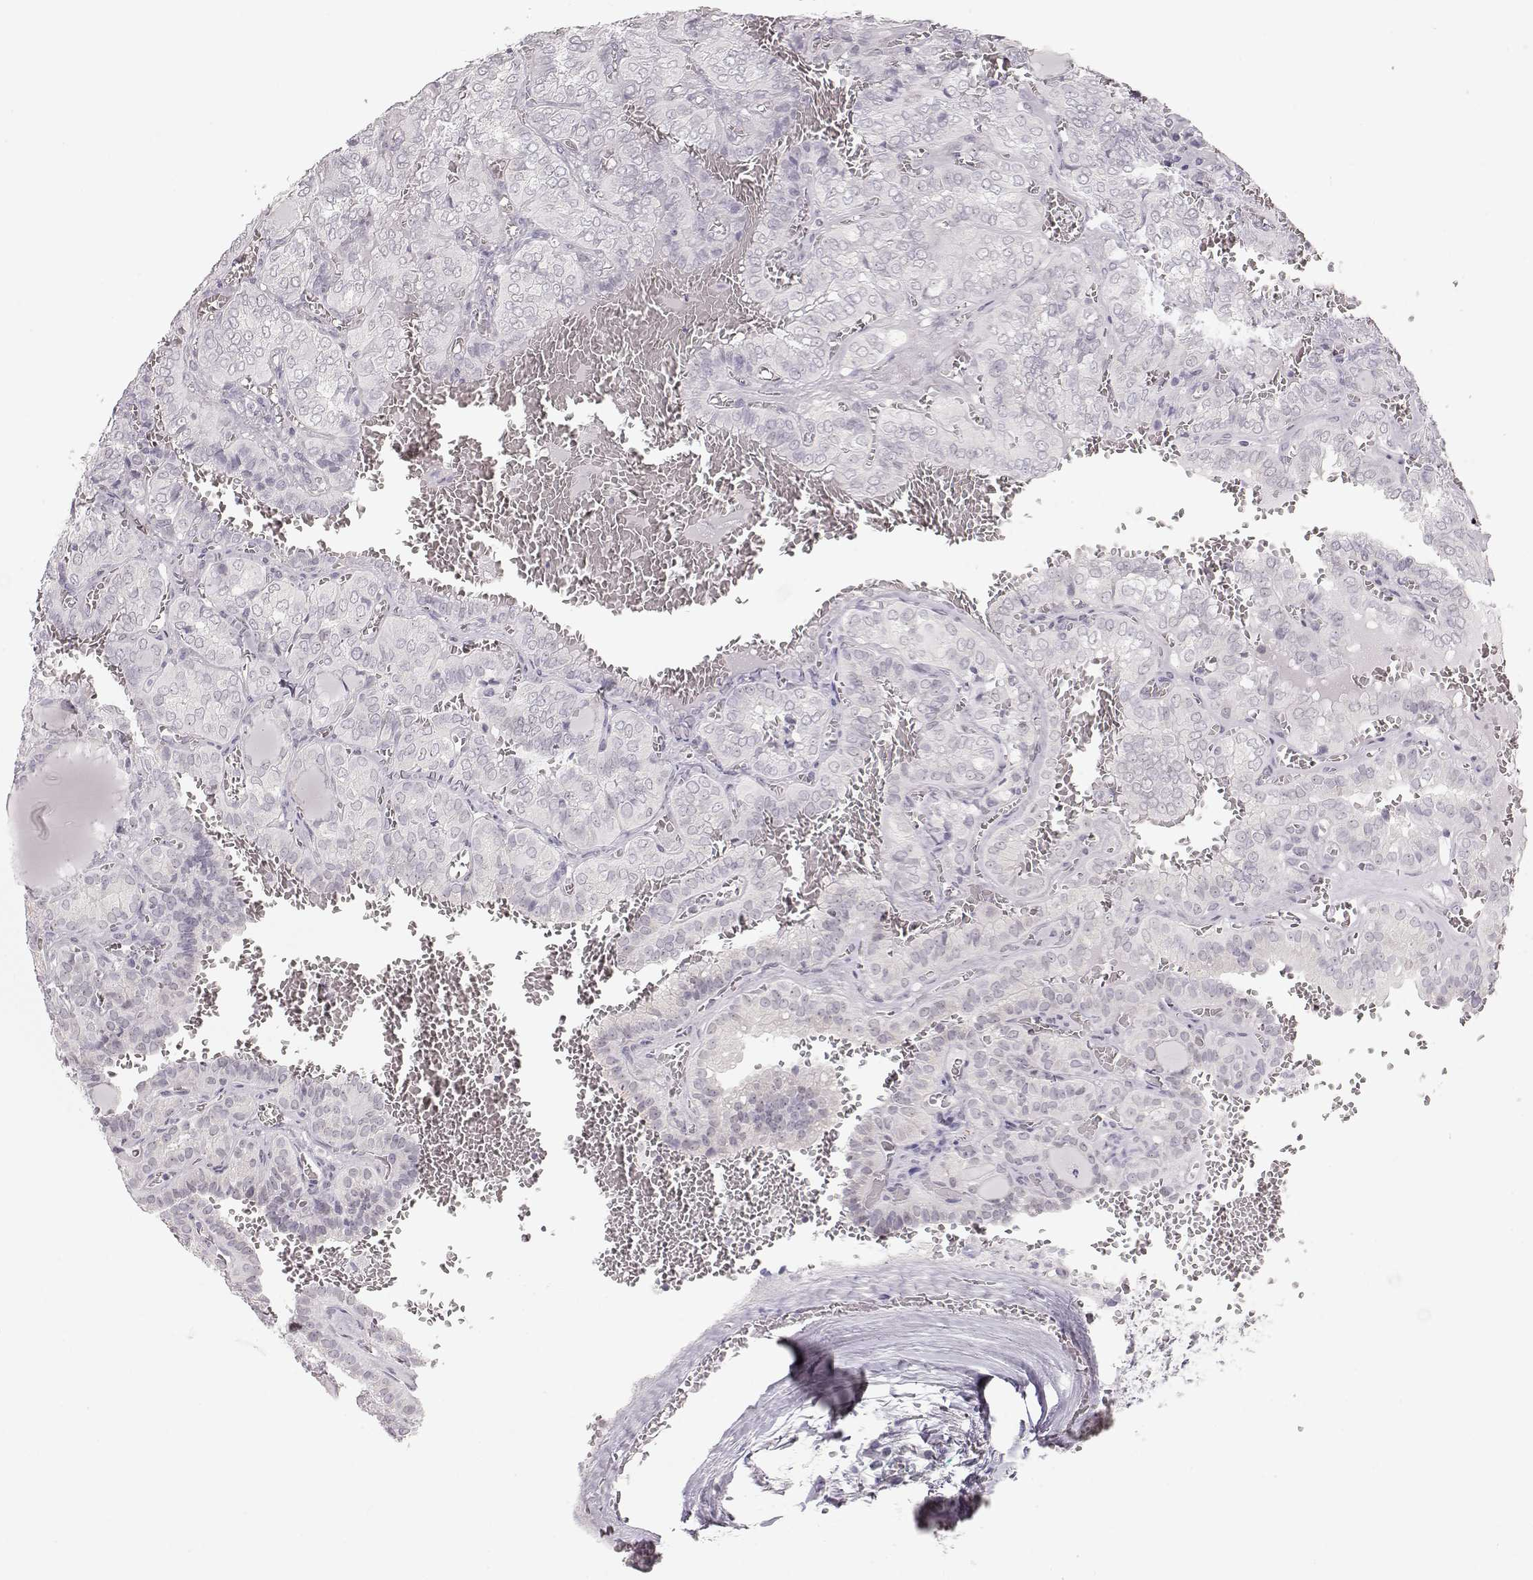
{"staining": {"intensity": "negative", "quantity": "none", "location": "none"}, "tissue": "thyroid cancer", "cell_type": "Tumor cells", "image_type": "cancer", "snomed": [{"axis": "morphology", "description": "Papillary adenocarcinoma, NOS"}, {"axis": "topography", "description": "Thyroid gland"}], "caption": "Thyroid cancer was stained to show a protein in brown. There is no significant staining in tumor cells.", "gene": "FAM205A", "patient": {"sex": "female", "age": 41}}